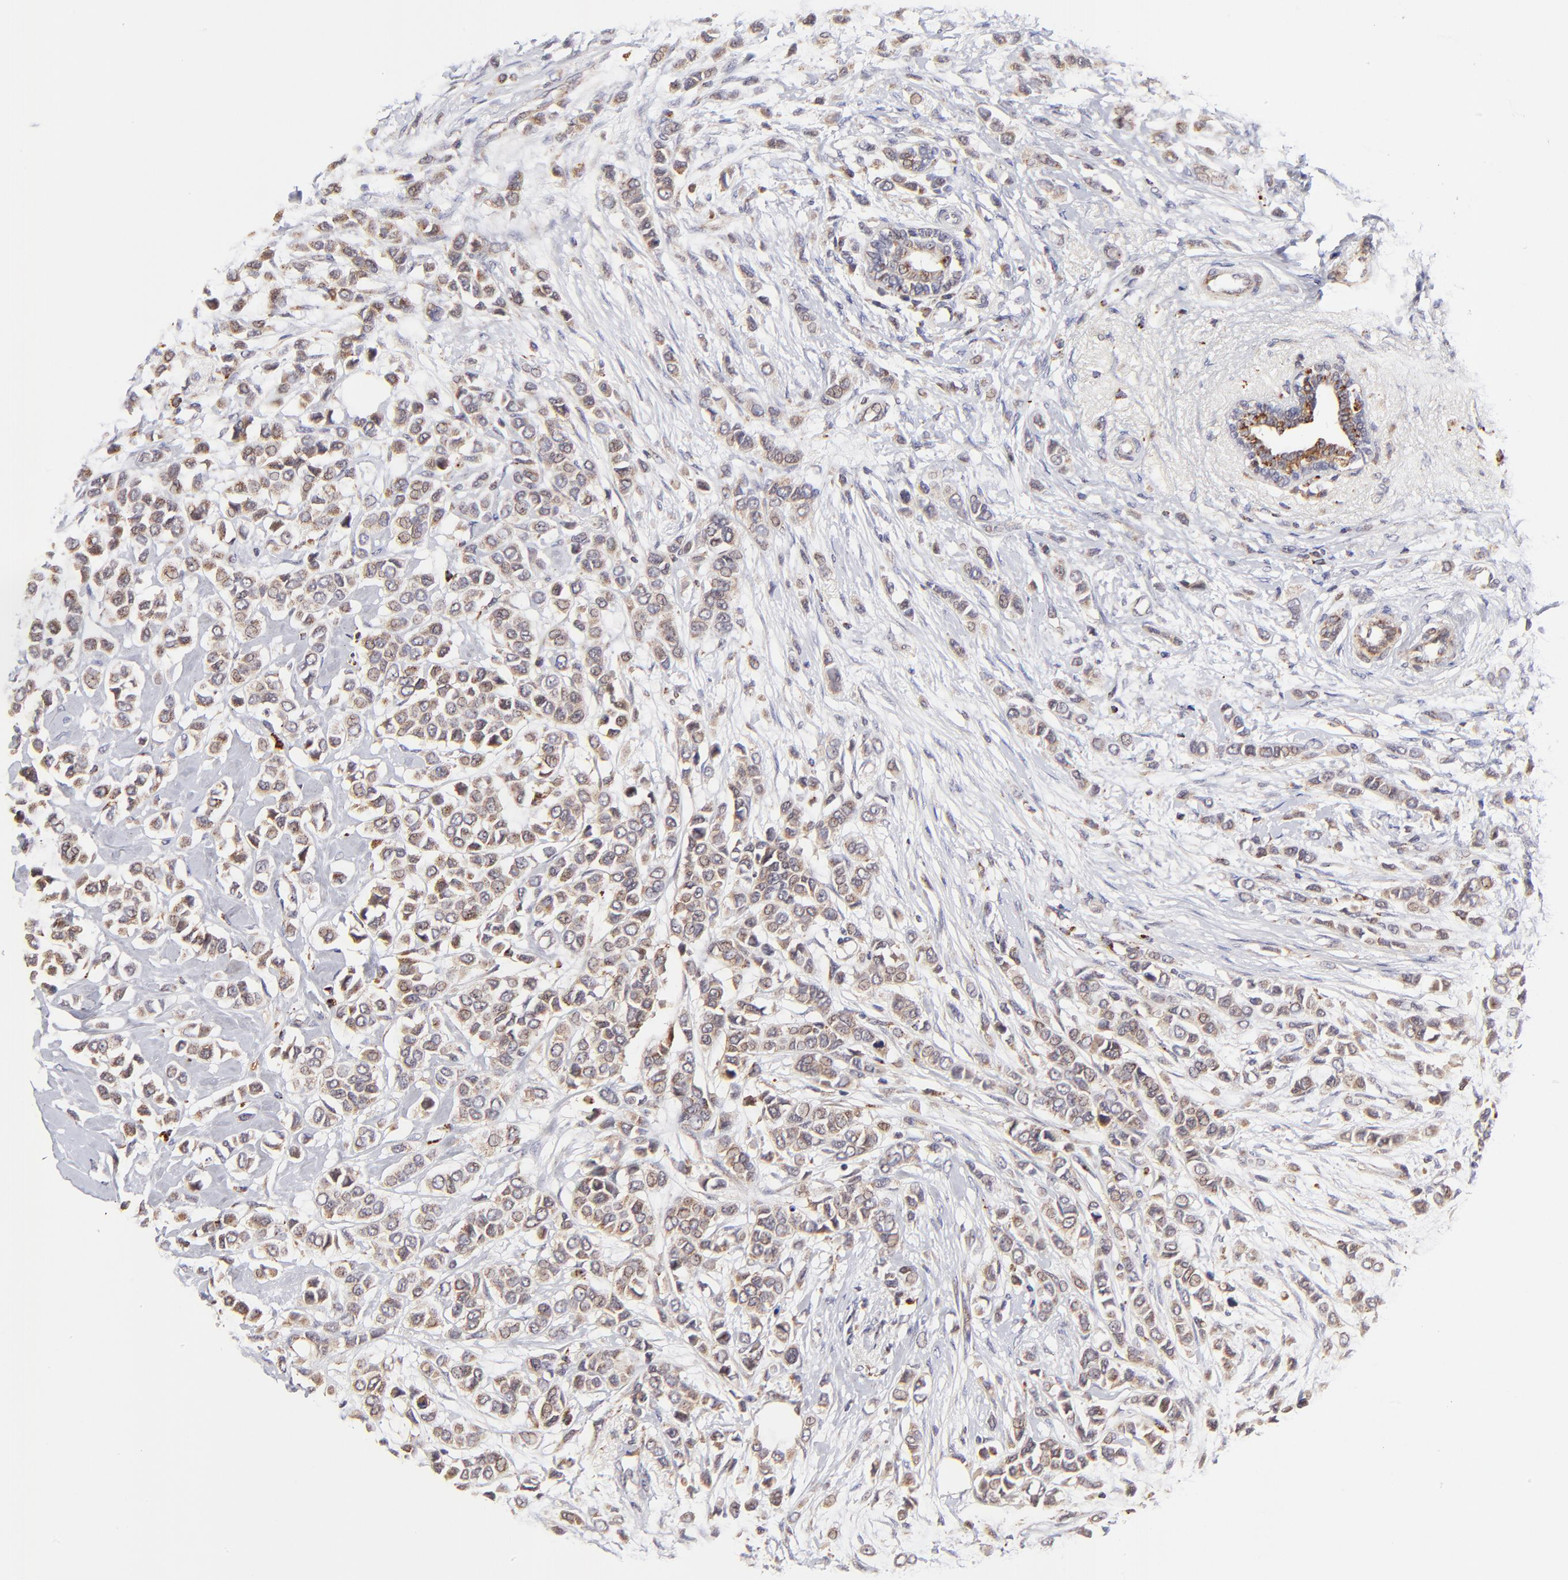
{"staining": {"intensity": "weak", "quantity": ">75%", "location": "cytoplasmic/membranous"}, "tissue": "breast cancer", "cell_type": "Tumor cells", "image_type": "cancer", "snomed": [{"axis": "morphology", "description": "Lobular carcinoma"}, {"axis": "topography", "description": "Breast"}], "caption": "Brown immunohistochemical staining in human lobular carcinoma (breast) reveals weak cytoplasmic/membranous positivity in about >75% of tumor cells.", "gene": "MAP2K7", "patient": {"sex": "female", "age": 51}}